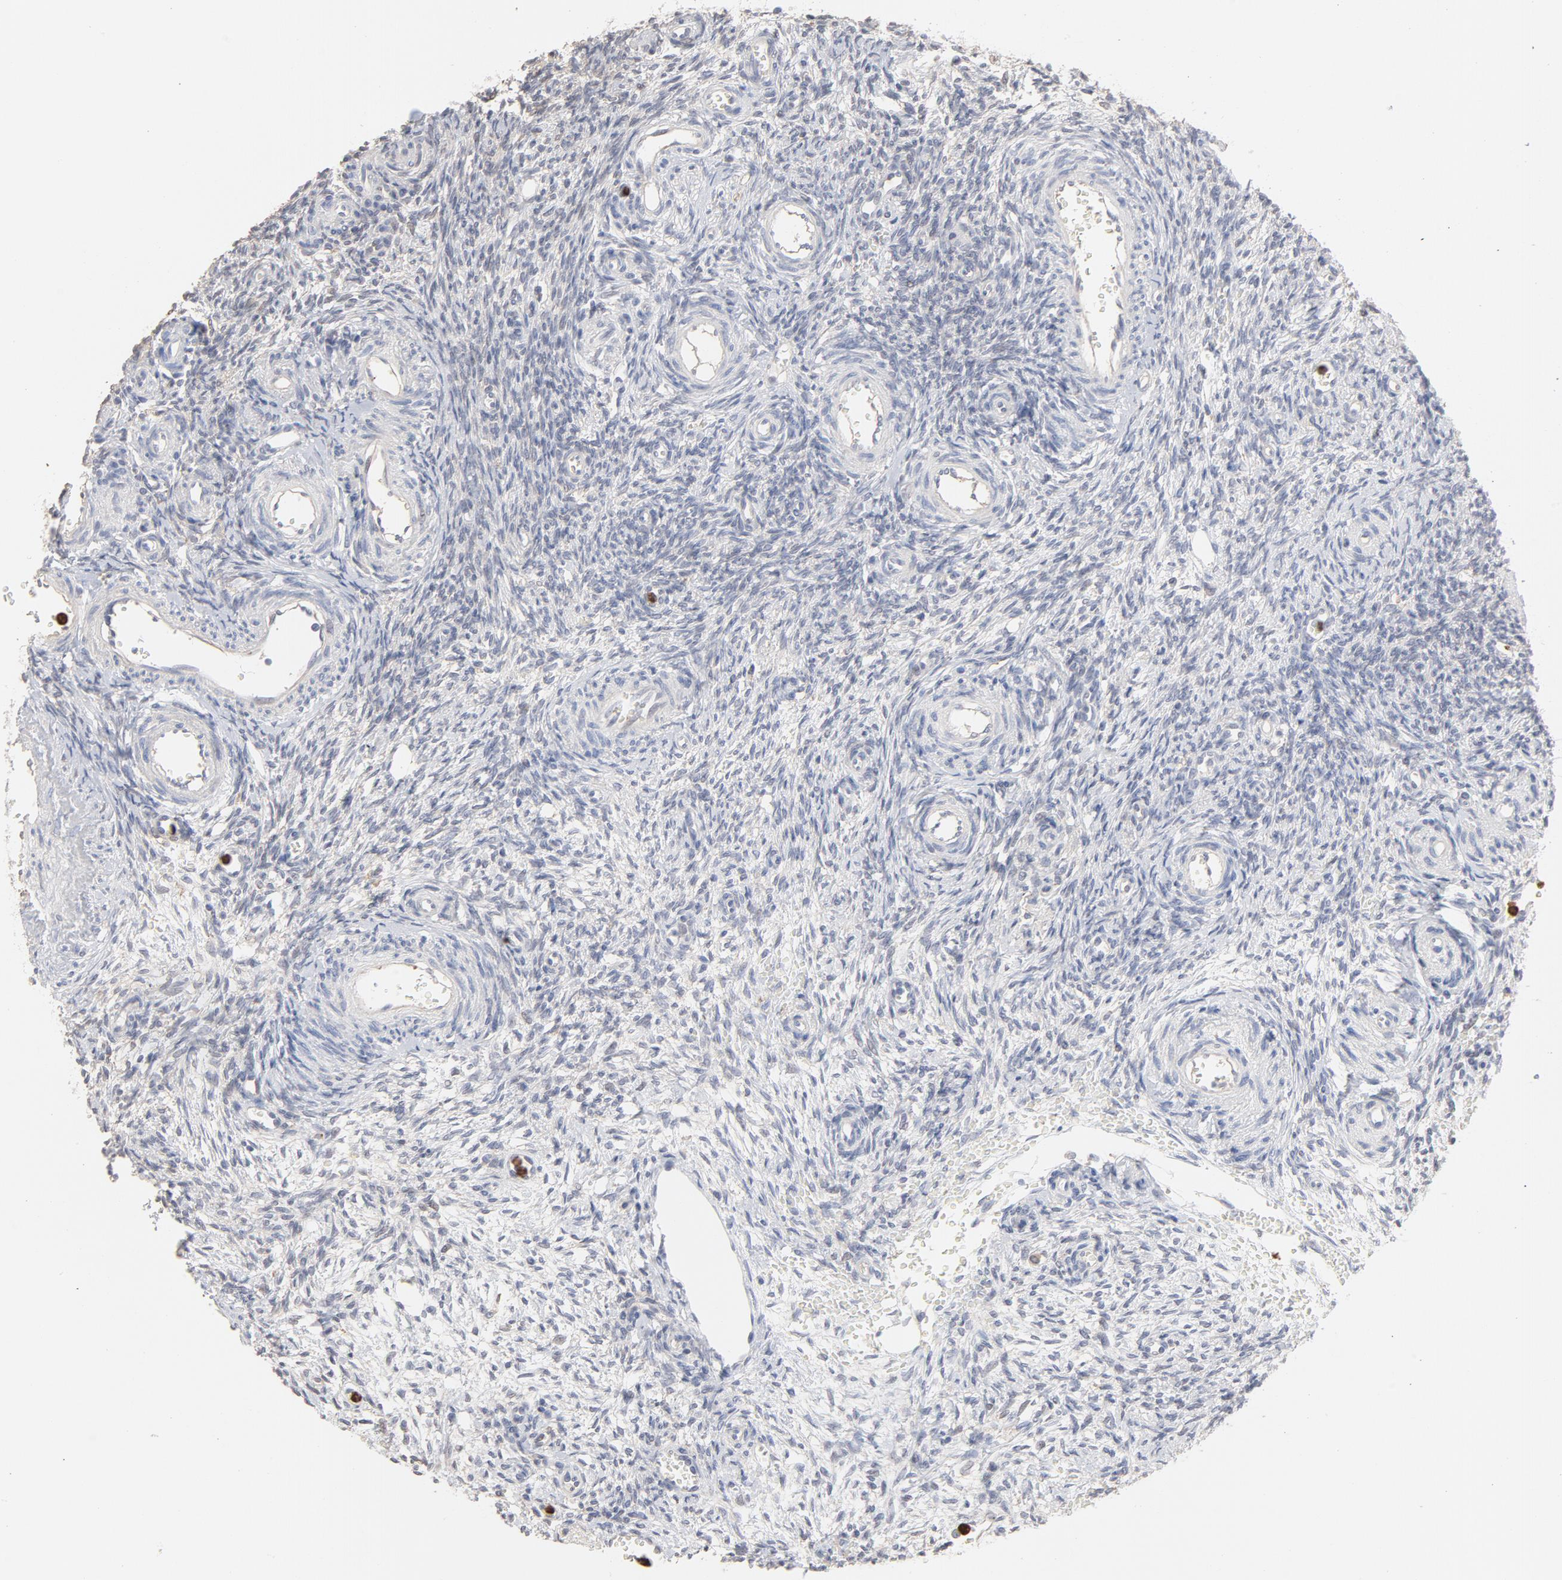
{"staining": {"intensity": "weak", "quantity": "25%-75%", "location": "nuclear"}, "tissue": "ovary", "cell_type": "Follicle cells", "image_type": "normal", "snomed": [{"axis": "morphology", "description": "Normal tissue, NOS"}, {"axis": "topography", "description": "Ovary"}], "caption": "An IHC micrograph of benign tissue is shown. Protein staining in brown highlights weak nuclear positivity in ovary within follicle cells. (DAB = brown stain, brightfield microscopy at high magnification).", "gene": "PNMA1", "patient": {"sex": "female", "age": 39}}